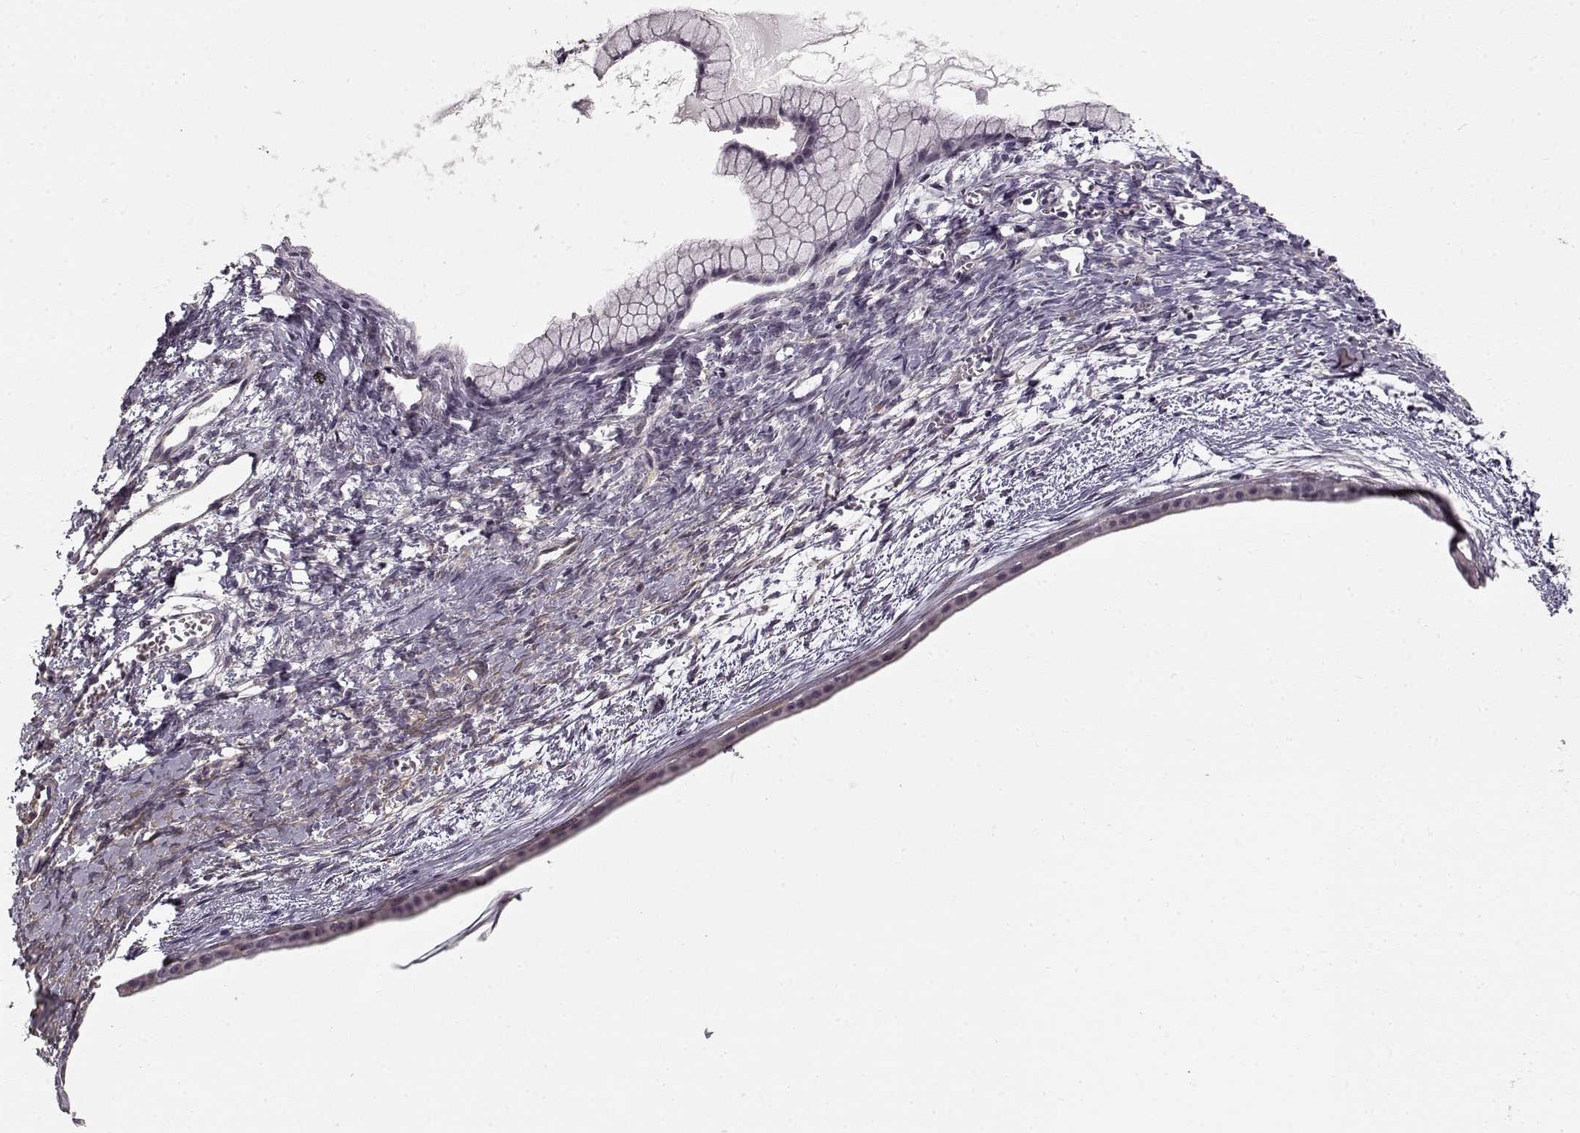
{"staining": {"intensity": "negative", "quantity": "none", "location": "none"}, "tissue": "ovarian cancer", "cell_type": "Tumor cells", "image_type": "cancer", "snomed": [{"axis": "morphology", "description": "Cystadenocarcinoma, mucinous, NOS"}, {"axis": "topography", "description": "Ovary"}], "caption": "Image shows no significant protein staining in tumor cells of ovarian cancer. Nuclei are stained in blue.", "gene": "LAMB2", "patient": {"sex": "female", "age": 41}}